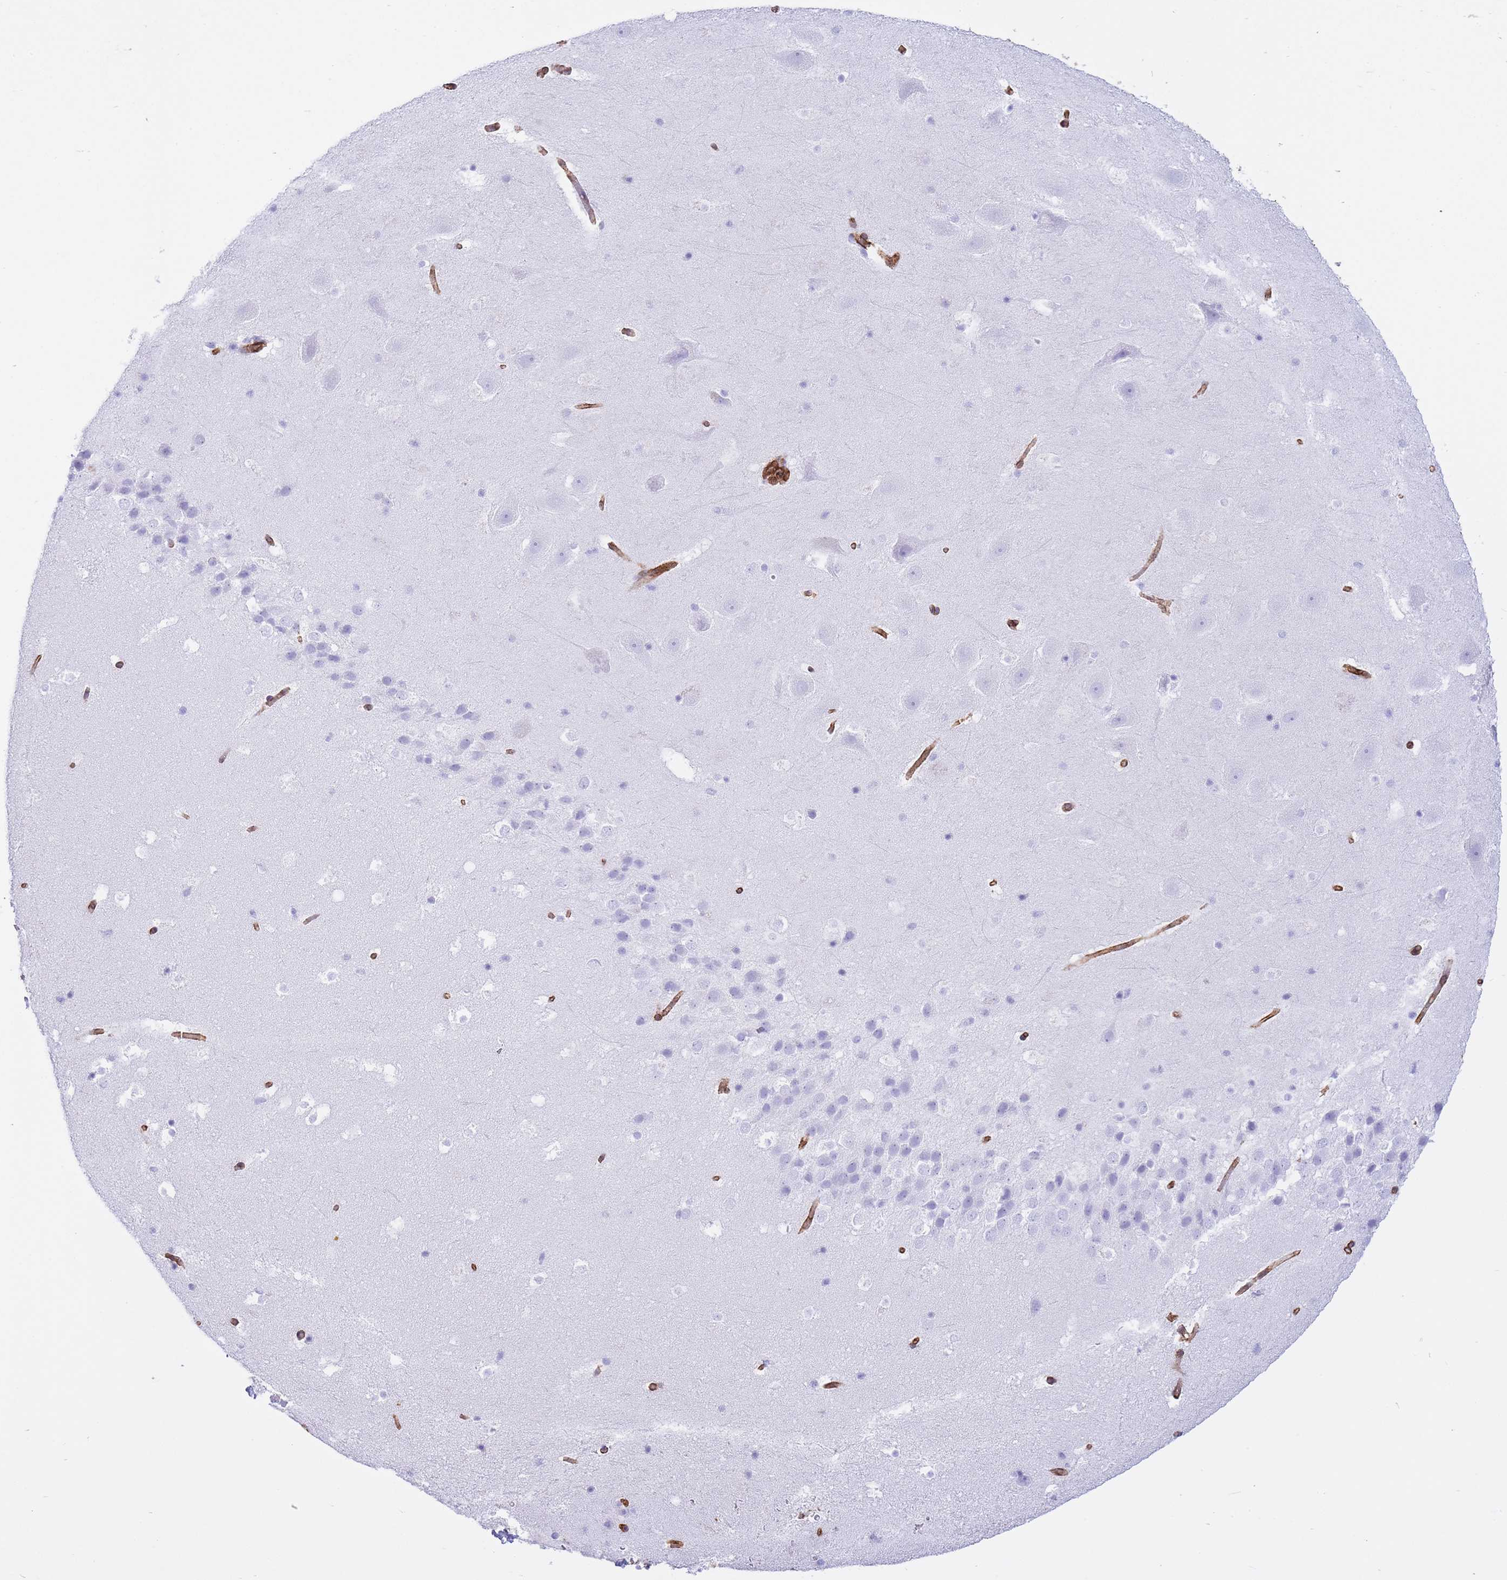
{"staining": {"intensity": "negative", "quantity": "none", "location": "none"}, "tissue": "hippocampus", "cell_type": "Glial cells", "image_type": "normal", "snomed": [{"axis": "morphology", "description": "Normal tissue, NOS"}, {"axis": "topography", "description": "Hippocampus"}], "caption": "High power microscopy image of an IHC image of normal hippocampus, revealing no significant staining in glial cells. (IHC, brightfield microscopy, high magnification).", "gene": "CAVIN1", "patient": {"sex": "male", "age": 37}}